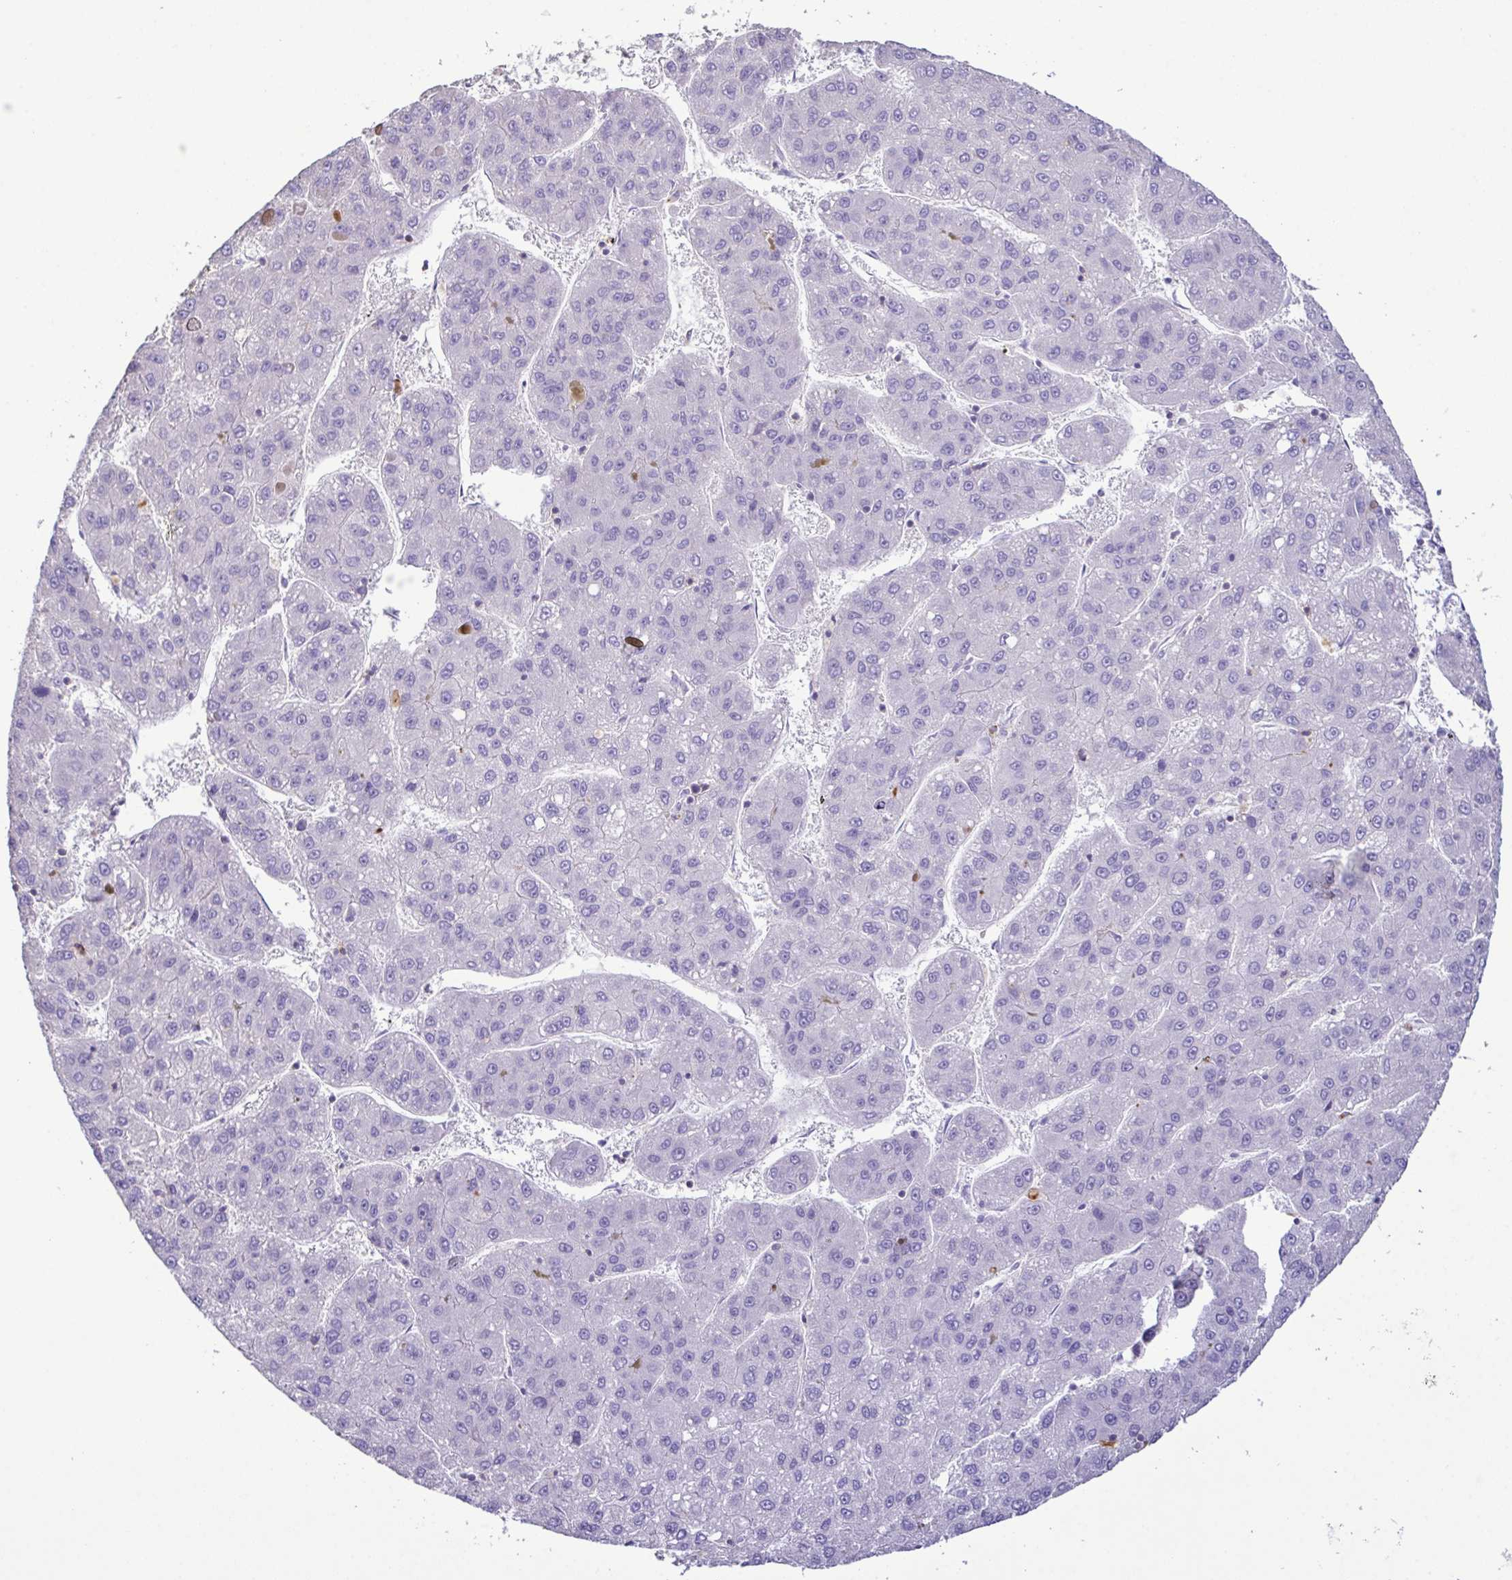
{"staining": {"intensity": "negative", "quantity": "none", "location": "none"}, "tissue": "liver cancer", "cell_type": "Tumor cells", "image_type": "cancer", "snomed": [{"axis": "morphology", "description": "Carcinoma, Hepatocellular, NOS"}, {"axis": "topography", "description": "Liver"}], "caption": "An immunohistochemistry micrograph of hepatocellular carcinoma (liver) is shown. There is no staining in tumor cells of hepatocellular carcinoma (liver). Brightfield microscopy of immunohistochemistry stained with DAB (brown) and hematoxylin (blue), captured at high magnification.", "gene": "MARCO", "patient": {"sex": "female", "age": 82}}